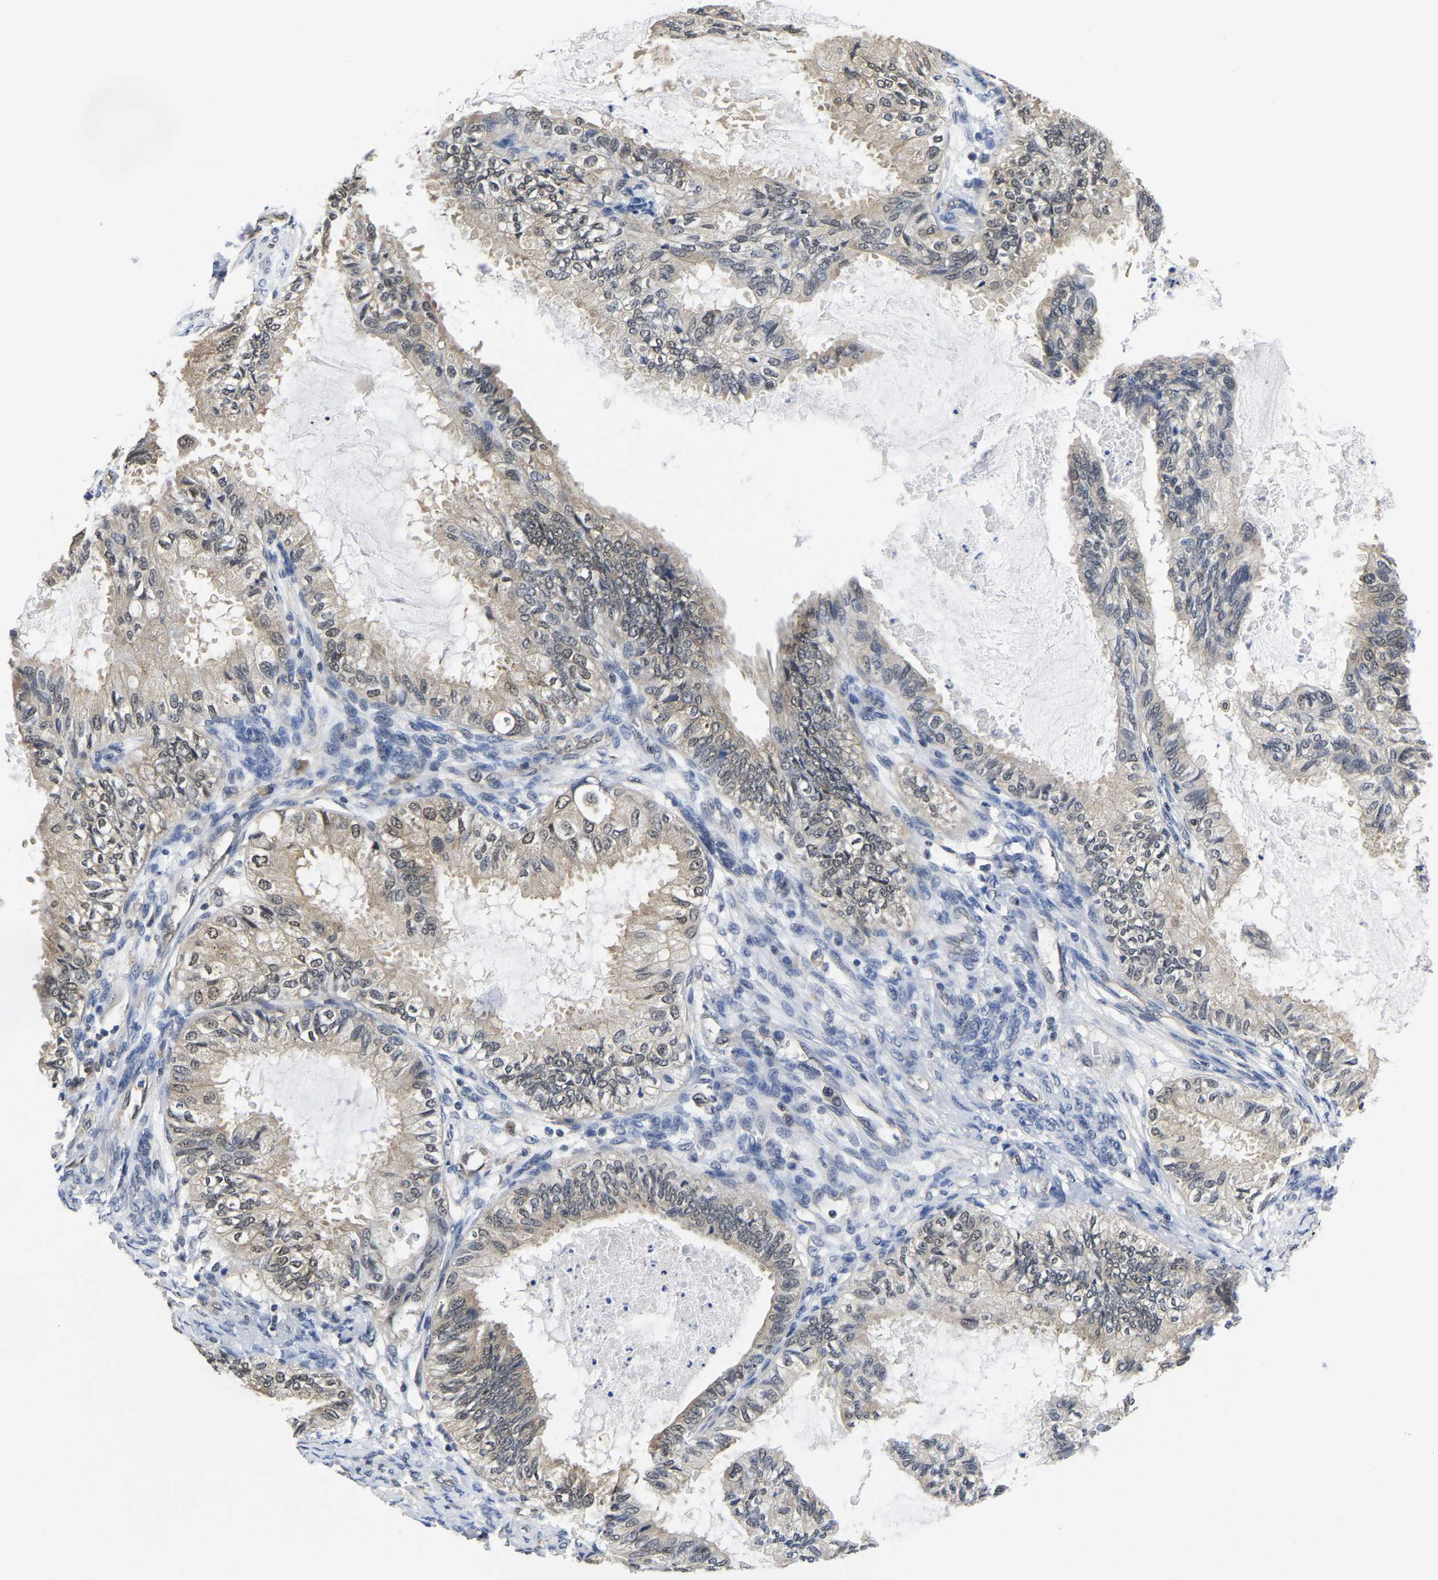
{"staining": {"intensity": "weak", "quantity": ">75%", "location": "cytoplasmic/membranous,nuclear"}, "tissue": "cervical cancer", "cell_type": "Tumor cells", "image_type": "cancer", "snomed": [{"axis": "morphology", "description": "Normal tissue, NOS"}, {"axis": "morphology", "description": "Adenocarcinoma, NOS"}, {"axis": "topography", "description": "Cervix"}, {"axis": "topography", "description": "Endometrium"}], "caption": "A histopathology image showing weak cytoplasmic/membranous and nuclear expression in about >75% of tumor cells in cervical cancer, as visualized by brown immunohistochemical staining.", "gene": "MCOLN2", "patient": {"sex": "female", "age": 86}}